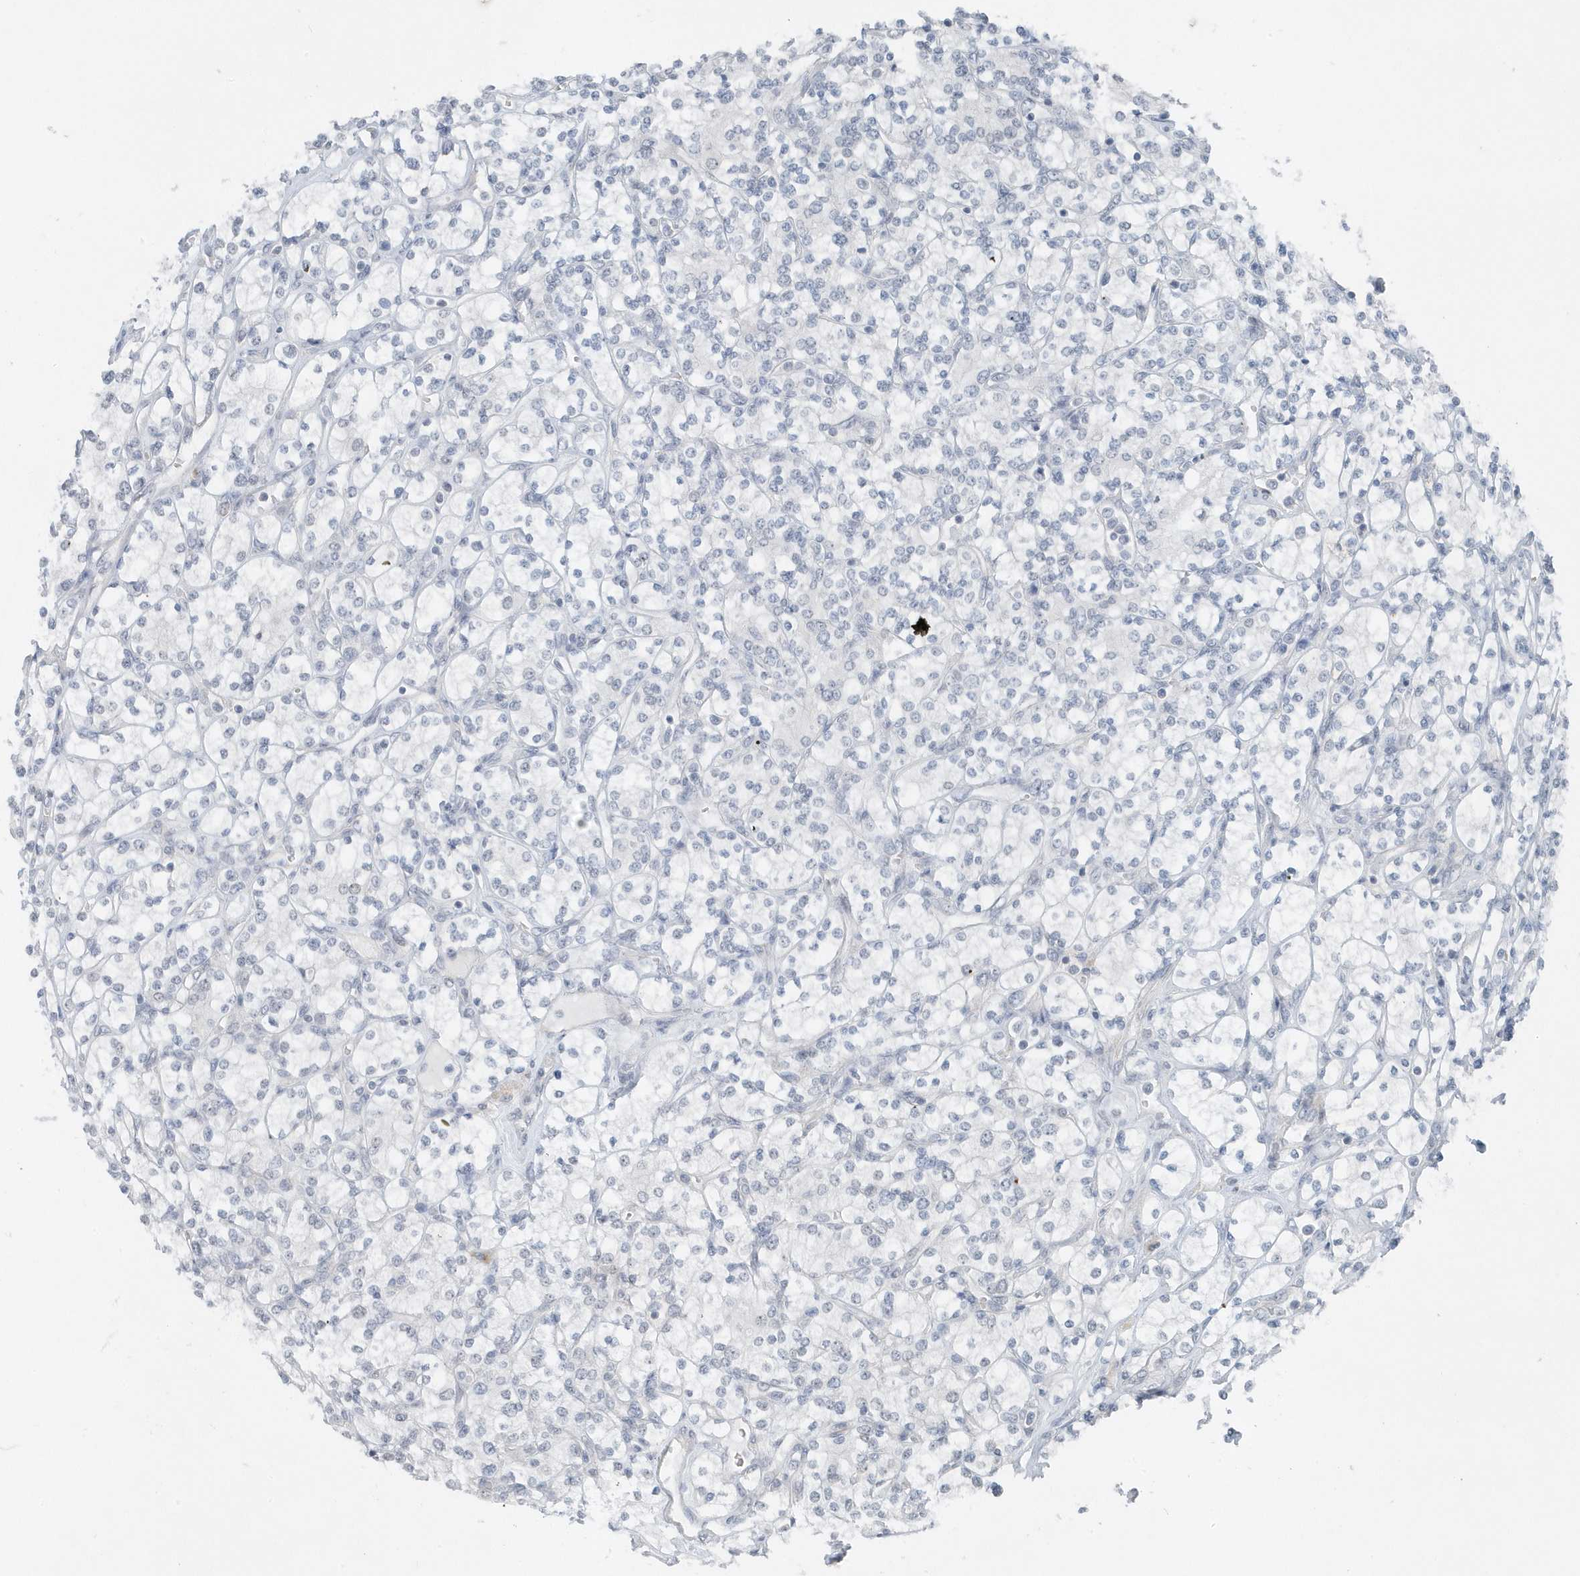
{"staining": {"intensity": "negative", "quantity": "none", "location": "none"}, "tissue": "renal cancer", "cell_type": "Tumor cells", "image_type": "cancer", "snomed": [{"axis": "morphology", "description": "Adenocarcinoma, NOS"}, {"axis": "topography", "description": "Kidney"}], "caption": "Immunohistochemical staining of human adenocarcinoma (renal) displays no significant expression in tumor cells.", "gene": "RPF2", "patient": {"sex": "male", "age": 77}}